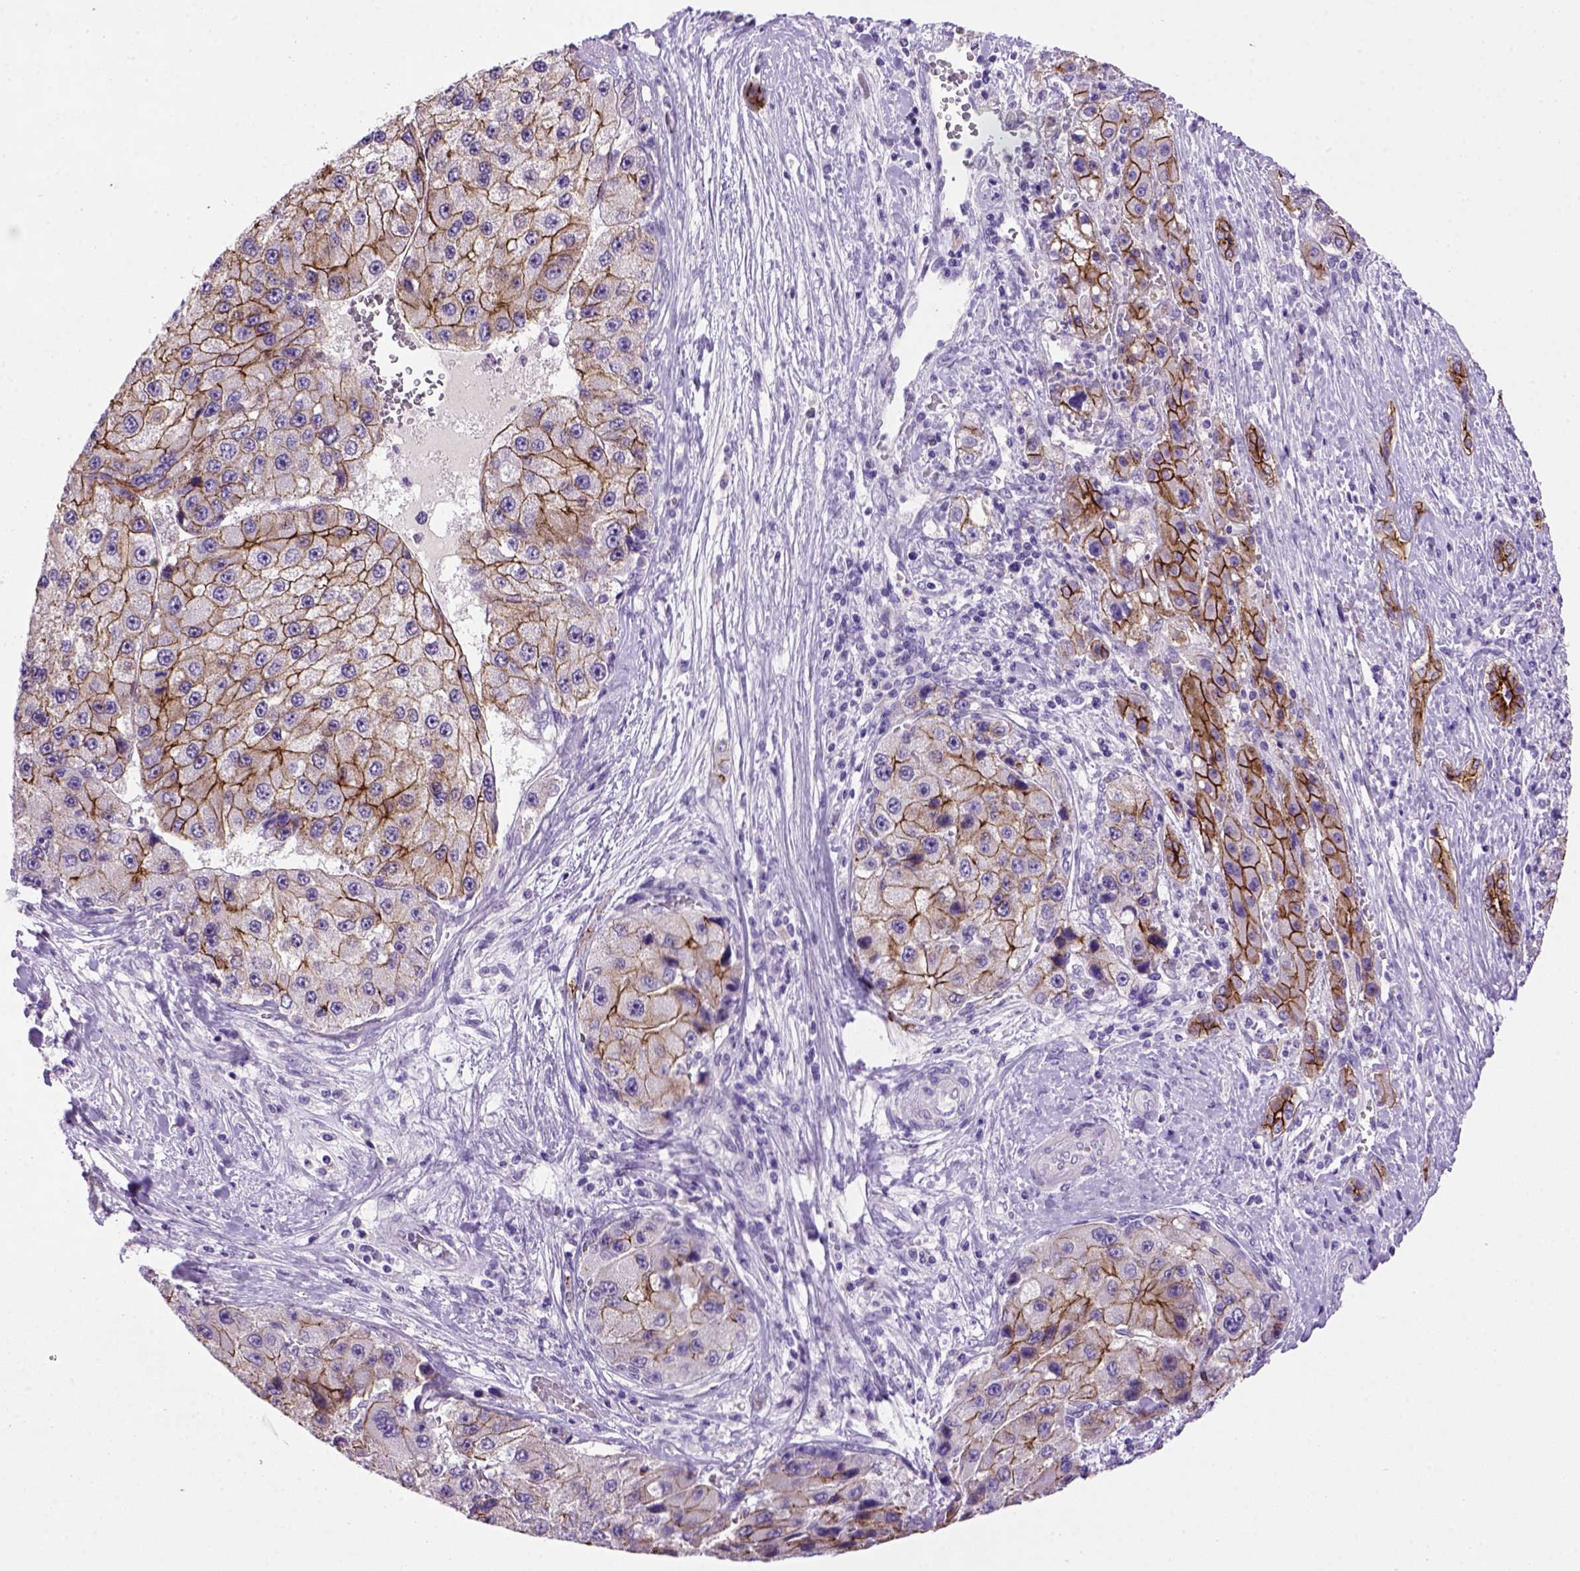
{"staining": {"intensity": "strong", "quantity": ">75%", "location": "cytoplasmic/membranous"}, "tissue": "liver cancer", "cell_type": "Tumor cells", "image_type": "cancer", "snomed": [{"axis": "morphology", "description": "Carcinoma, Hepatocellular, NOS"}, {"axis": "topography", "description": "Liver"}], "caption": "Protein expression analysis of human liver hepatocellular carcinoma reveals strong cytoplasmic/membranous staining in about >75% of tumor cells. The protein is stained brown, and the nuclei are stained in blue (DAB IHC with brightfield microscopy, high magnification).", "gene": "CDH1", "patient": {"sex": "female", "age": 73}}